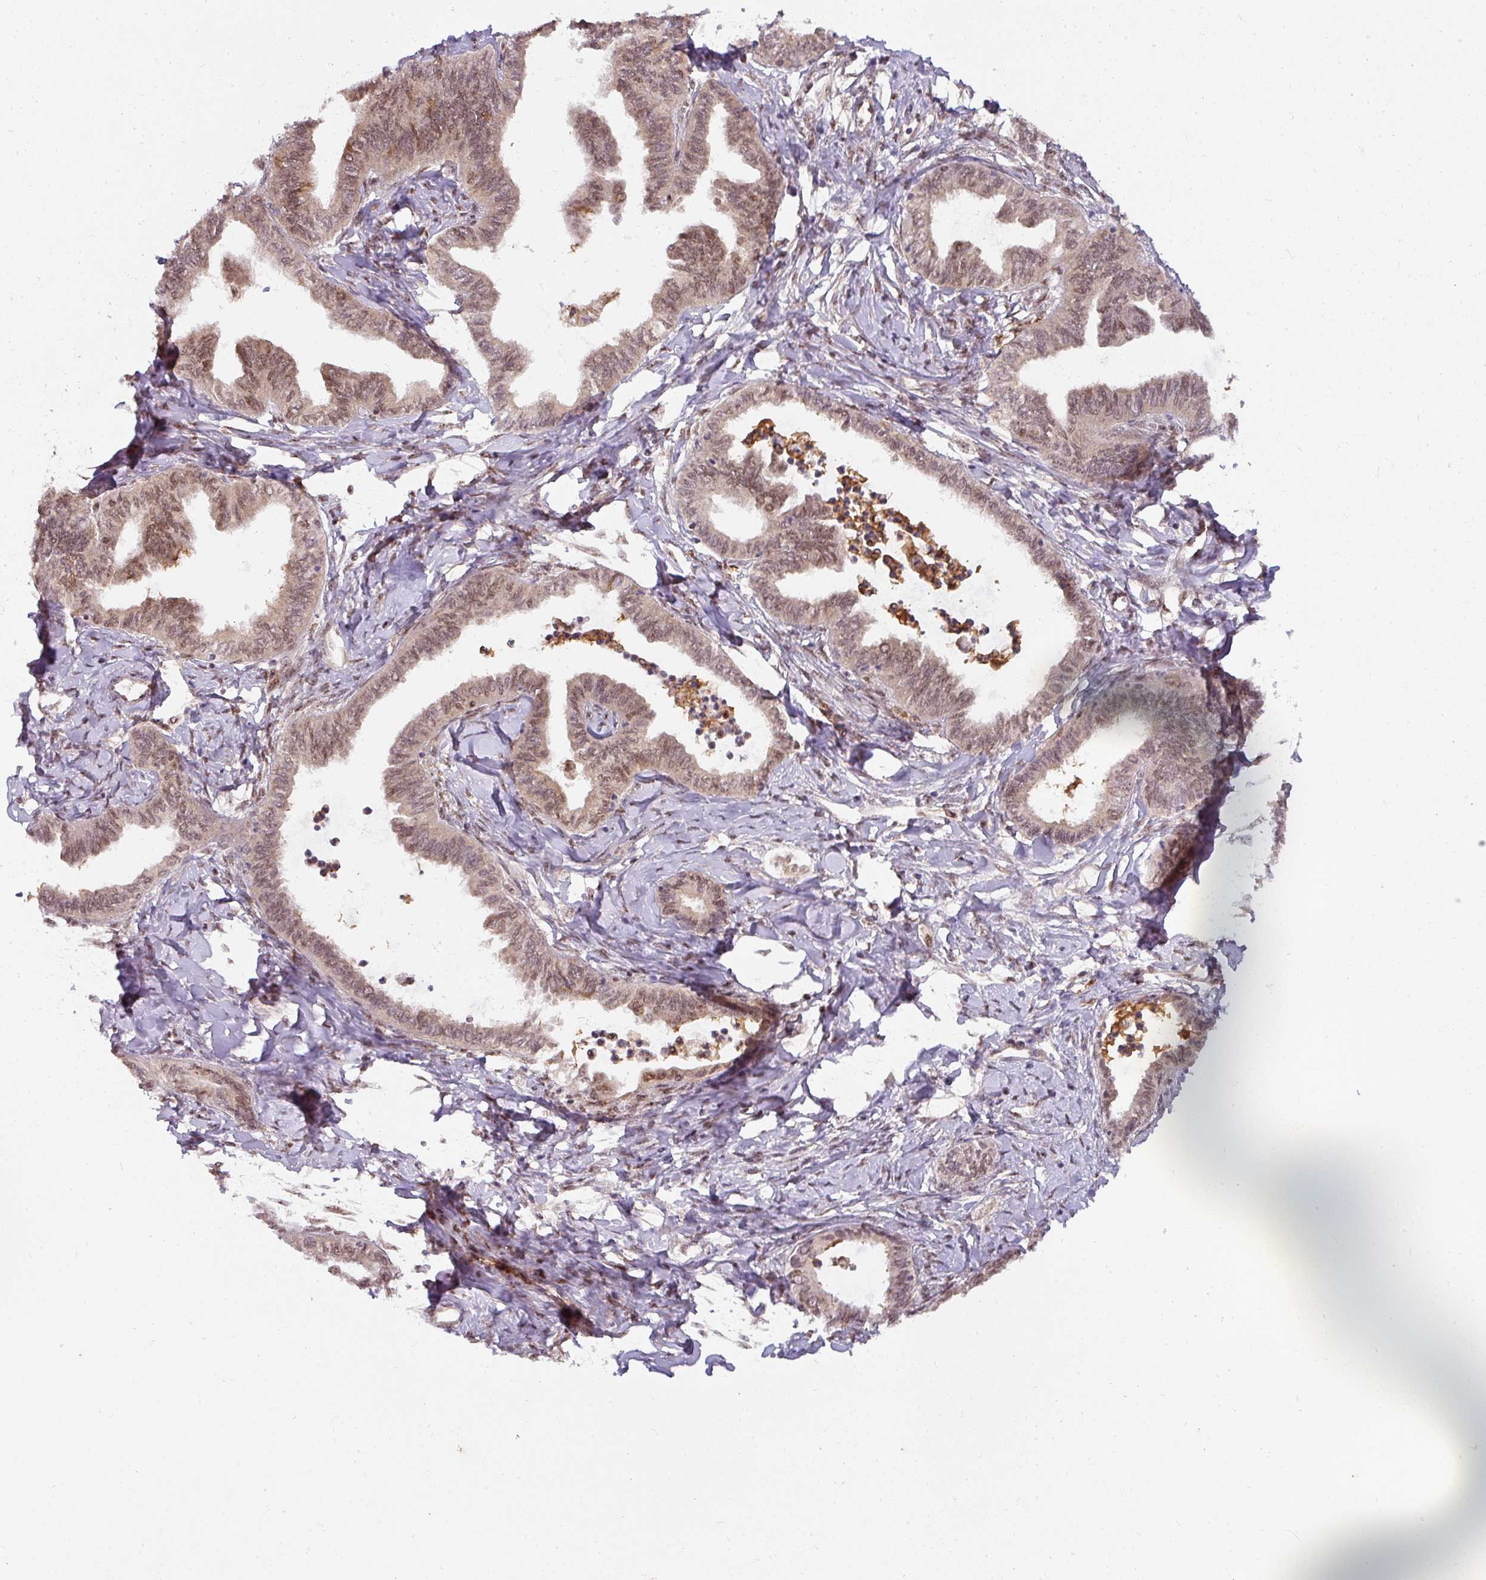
{"staining": {"intensity": "moderate", "quantity": ">75%", "location": "nuclear"}, "tissue": "ovarian cancer", "cell_type": "Tumor cells", "image_type": "cancer", "snomed": [{"axis": "morphology", "description": "Carcinoma, endometroid"}, {"axis": "topography", "description": "Ovary"}], "caption": "Ovarian cancer (endometroid carcinoma) tissue exhibits moderate nuclear staining in about >75% of tumor cells", "gene": "RANBP9", "patient": {"sex": "female", "age": 70}}